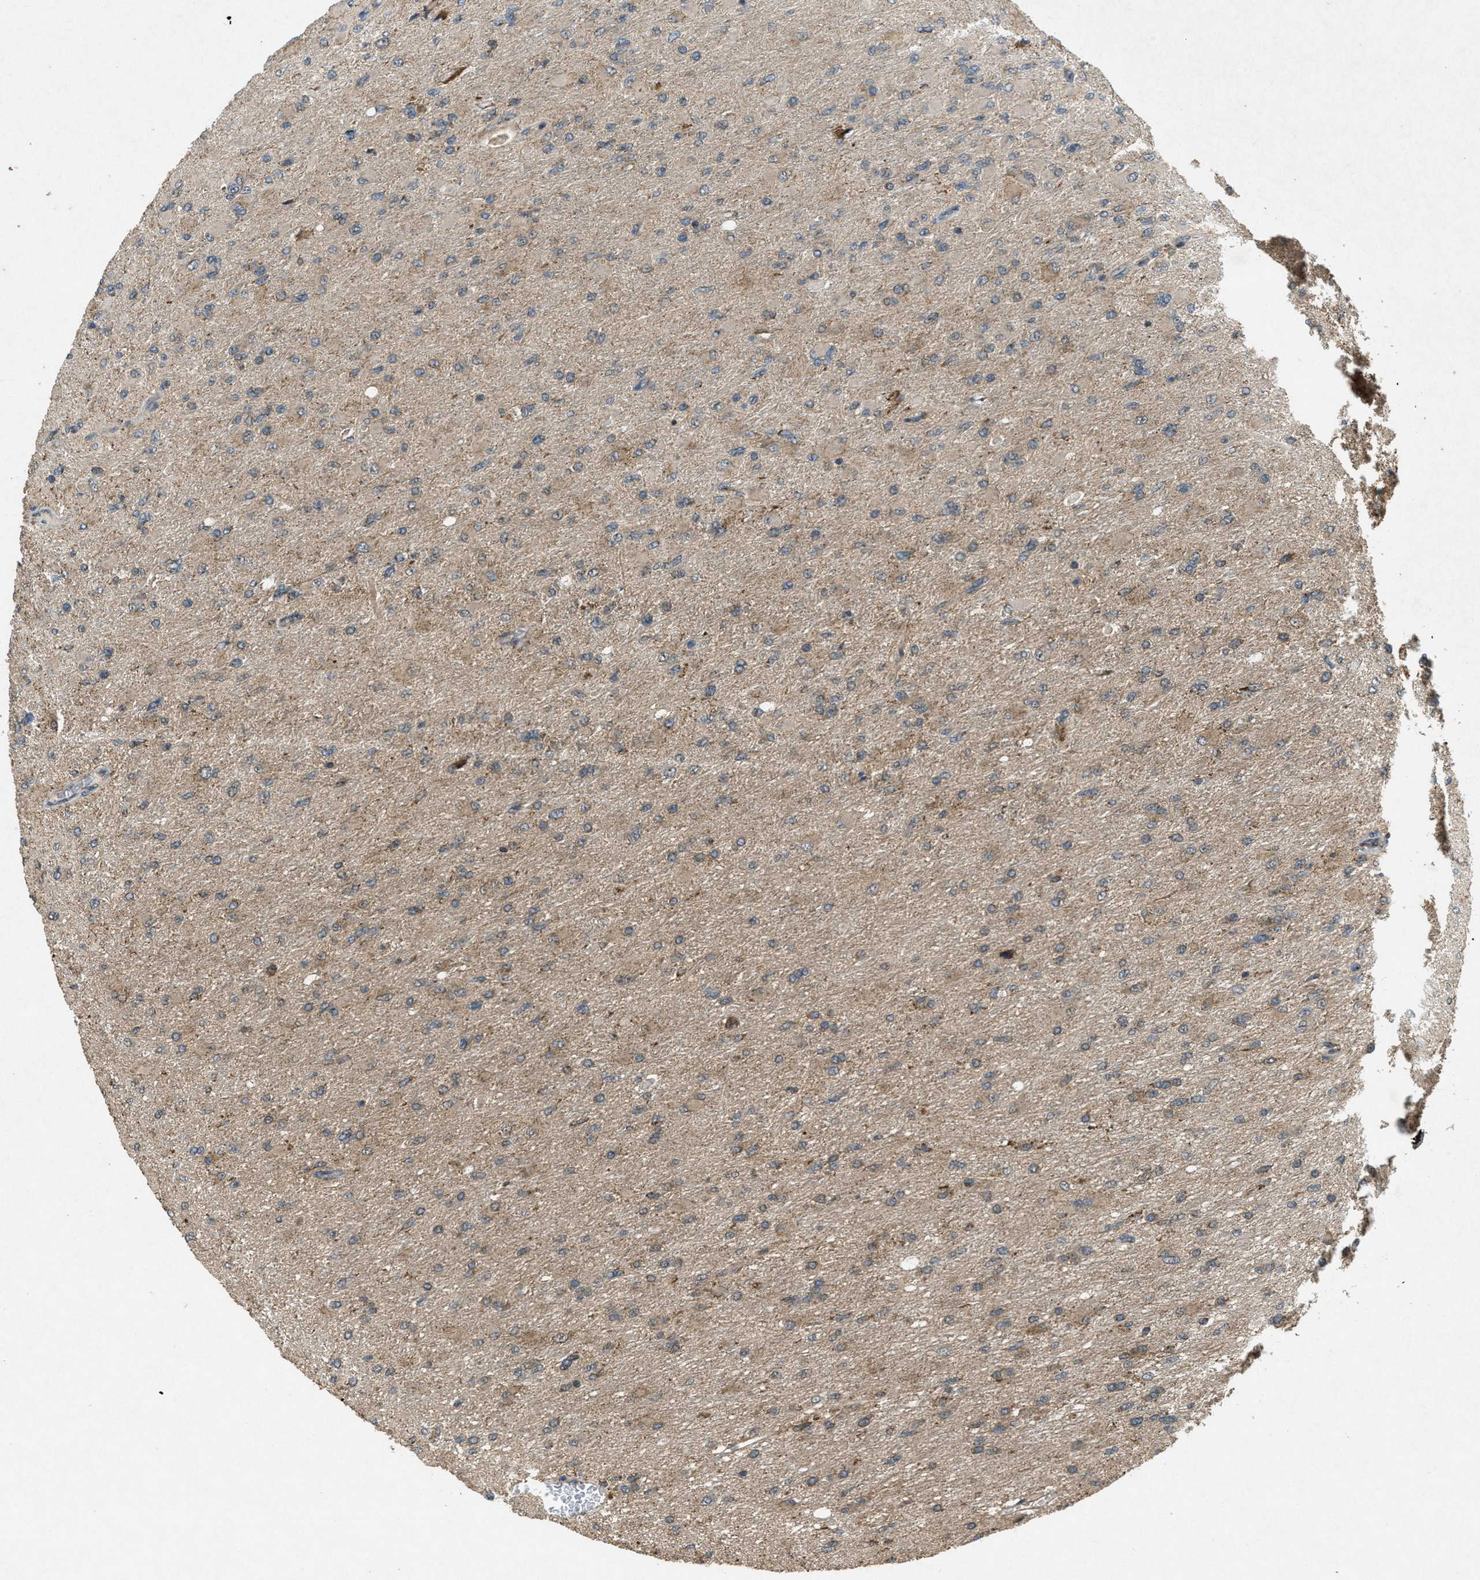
{"staining": {"intensity": "moderate", "quantity": ">75%", "location": "cytoplasmic/membranous"}, "tissue": "glioma", "cell_type": "Tumor cells", "image_type": "cancer", "snomed": [{"axis": "morphology", "description": "Glioma, malignant, High grade"}, {"axis": "topography", "description": "Cerebral cortex"}], "caption": "Glioma stained with DAB IHC shows medium levels of moderate cytoplasmic/membranous positivity in approximately >75% of tumor cells.", "gene": "PPP1R15A", "patient": {"sex": "female", "age": 36}}